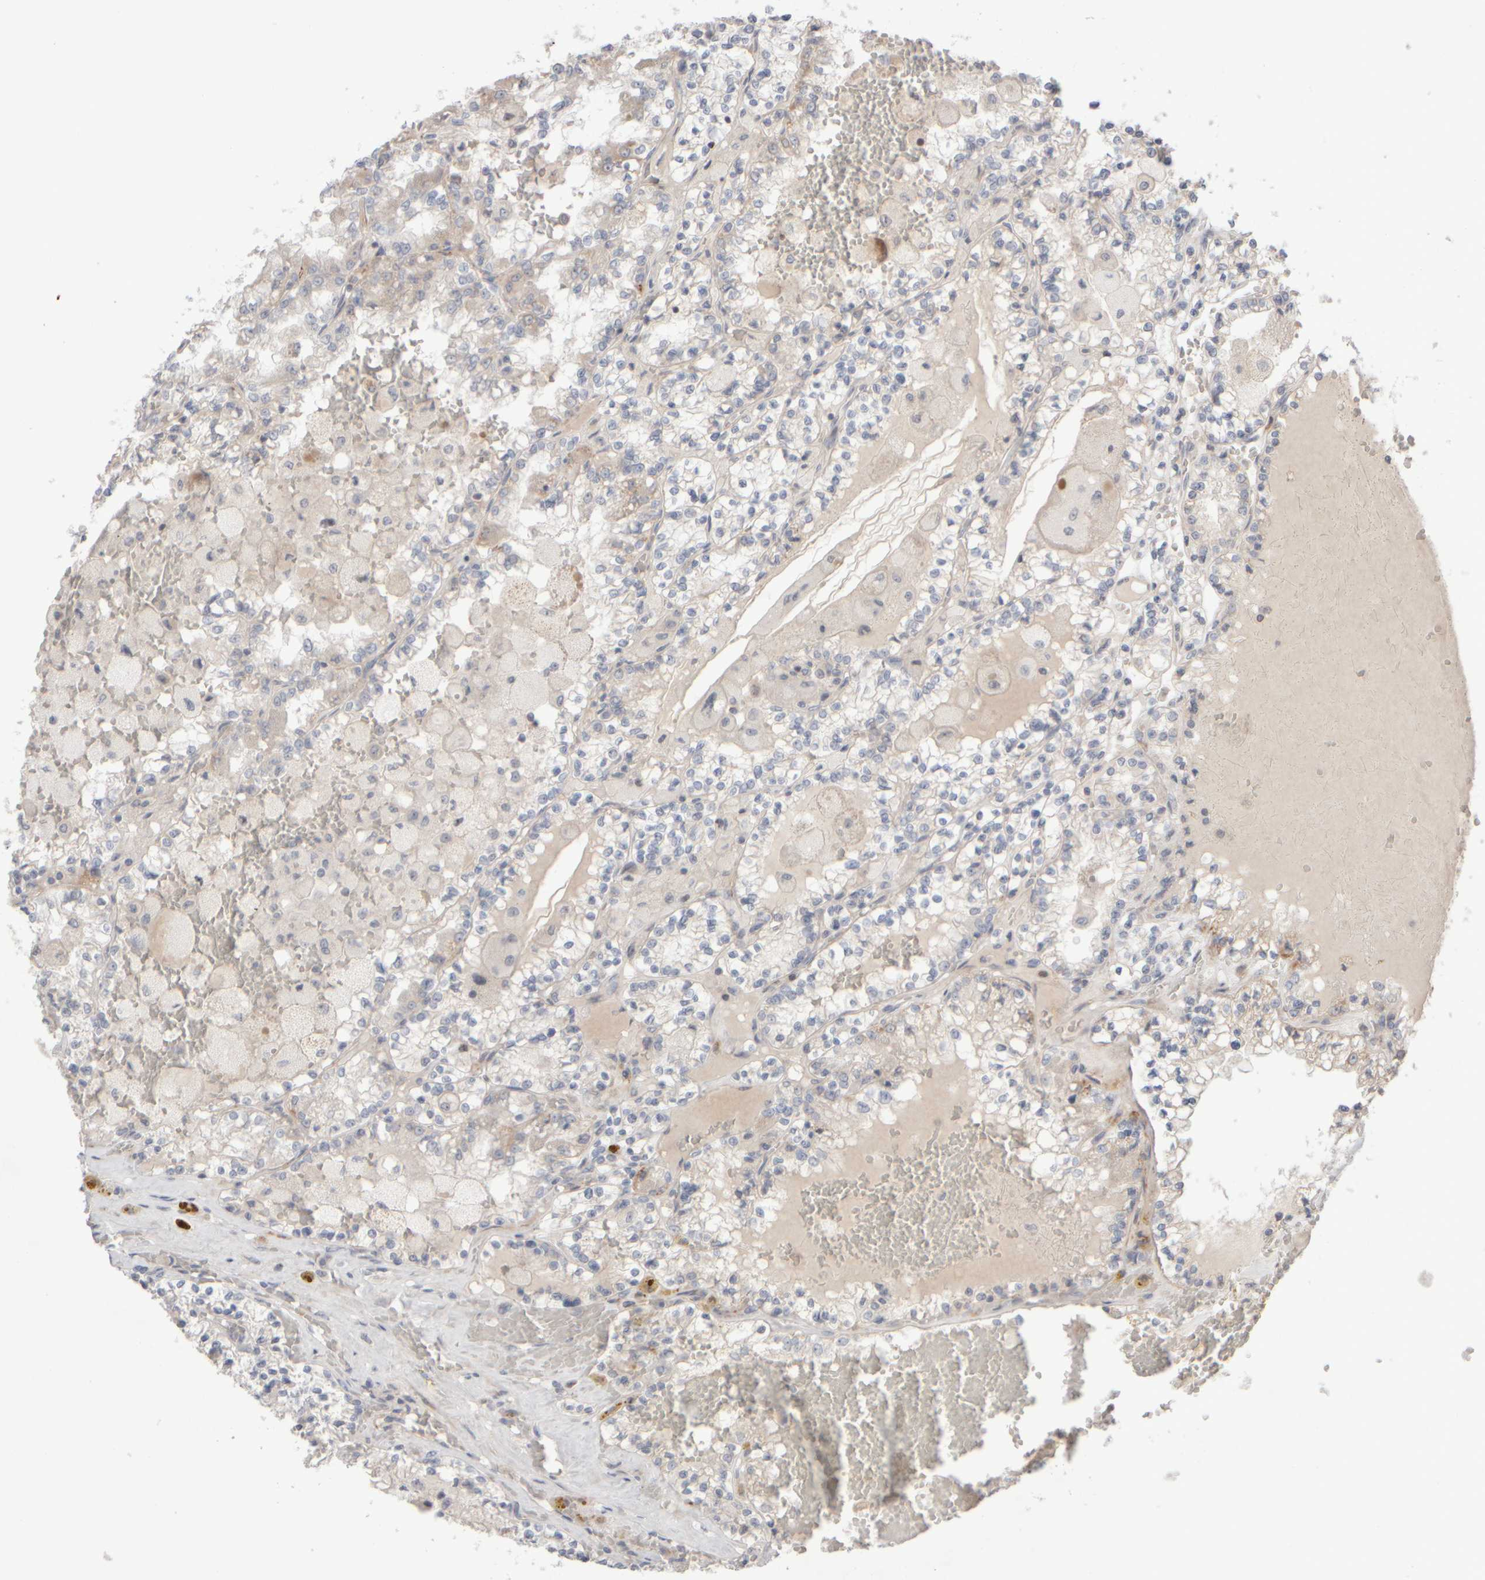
{"staining": {"intensity": "negative", "quantity": "none", "location": "none"}, "tissue": "renal cancer", "cell_type": "Tumor cells", "image_type": "cancer", "snomed": [{"axis": "morphology", "description": "Adenocarcinoma, NOS"}, {"axis": "topography", "description": "Kidney"}], "caption": "Immunohistochemistry of renal adenocarcinoma displays no positivity in tumor cells.", "gene": "CHADL", "patient": {"sex": "female", "age": 56}}